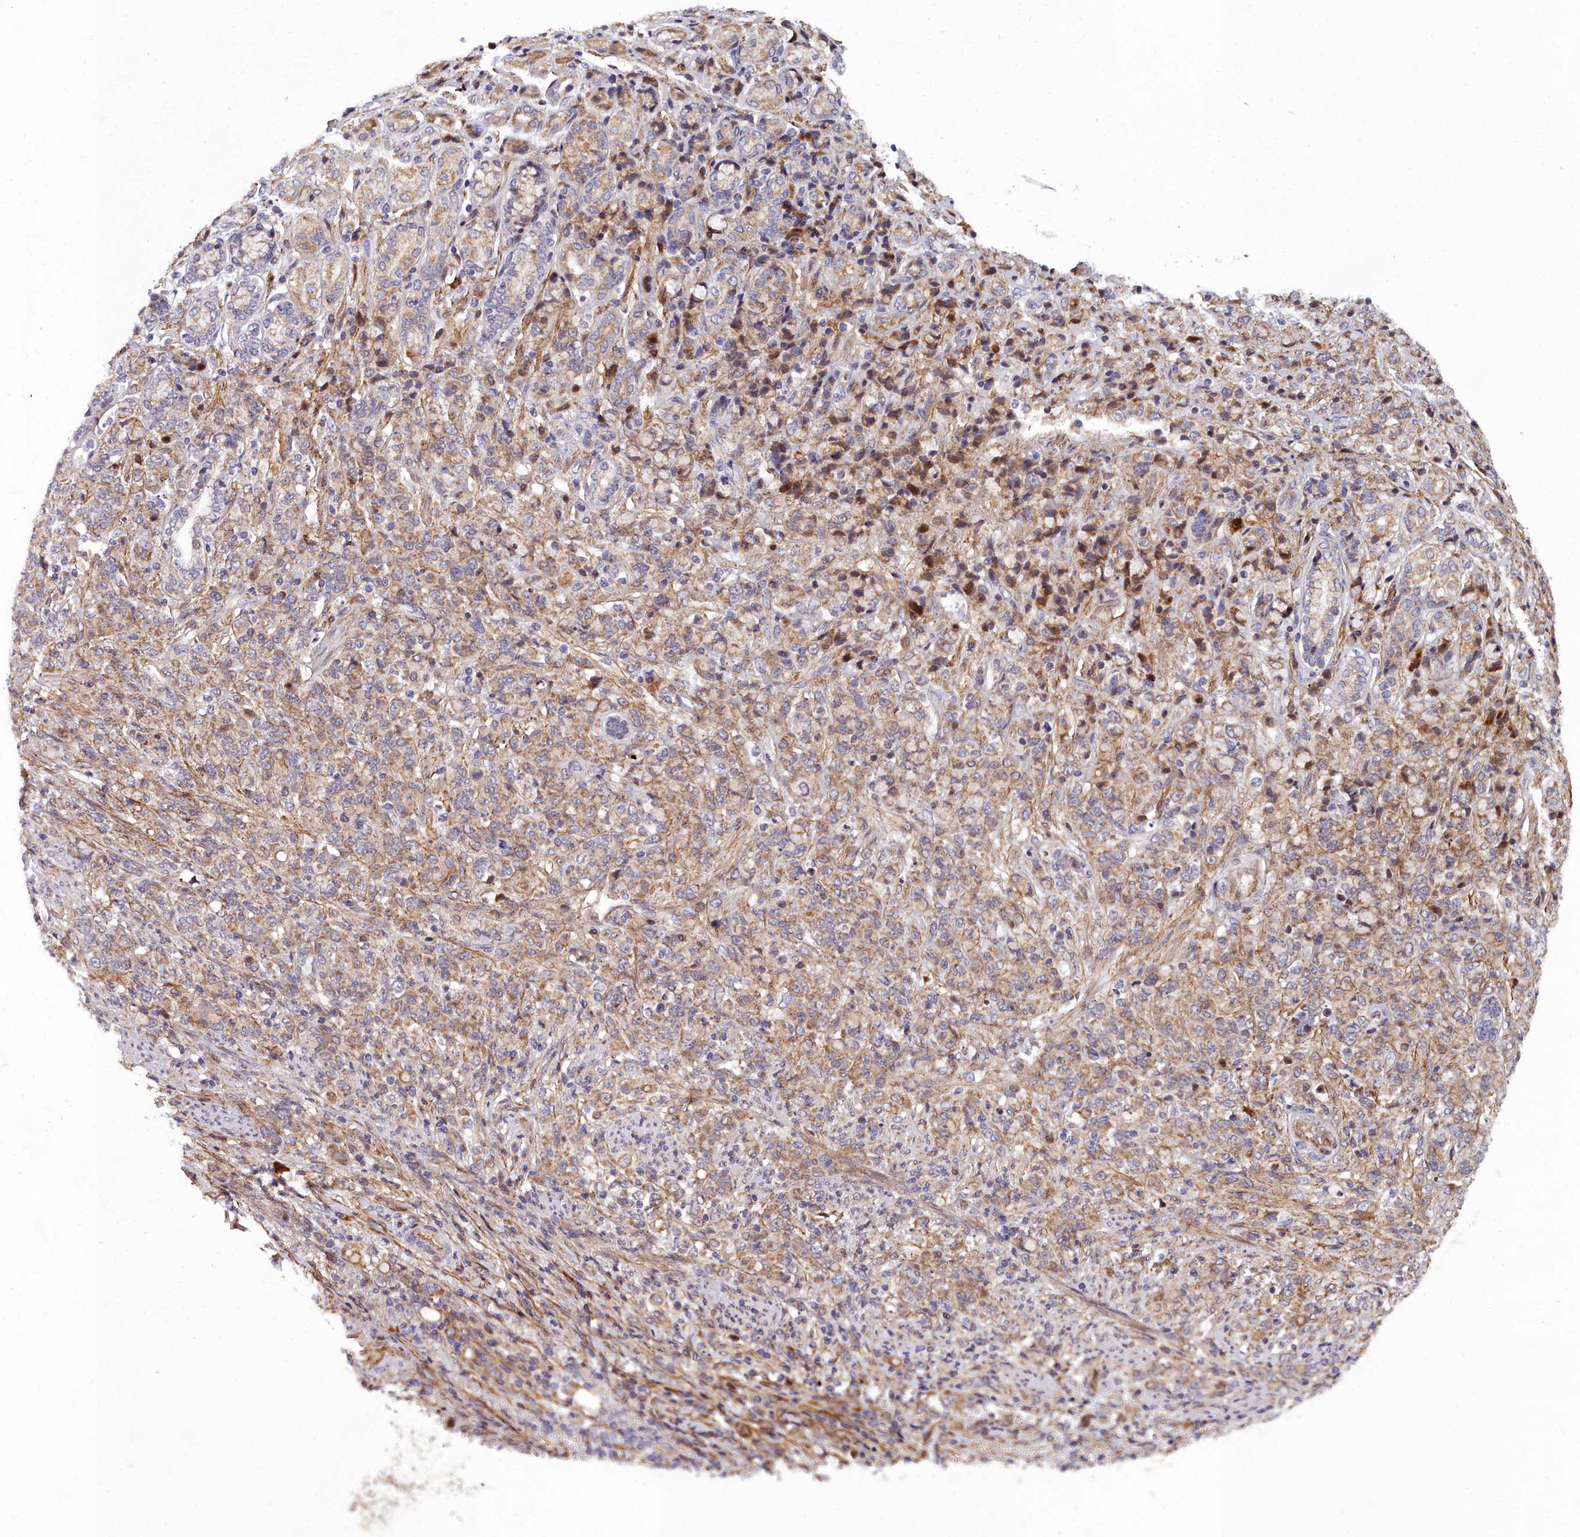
{"staining": {"intensity": "moderate", "quantity": ">75%", "location": "cytoplasmic/membranous"}, "tissue": "stomach cancer", "cell_type": "Tumor cells", "image_type": "cancer", "snomed": [{"axis": "morphology", "description": "Adenocarcinoma, NOS"}, {"axis": "topography", "description": "Stomach"}], "caption": "This micrograph exhibits immunohistochemistry staining of stomach cancer (adenocarcinoma), with medium moderate cytoplasmic/membranous positivity in about >75% of tumor cells.", "gene": "MRPS11", "patient": {"sex": "female", "age": 79}}